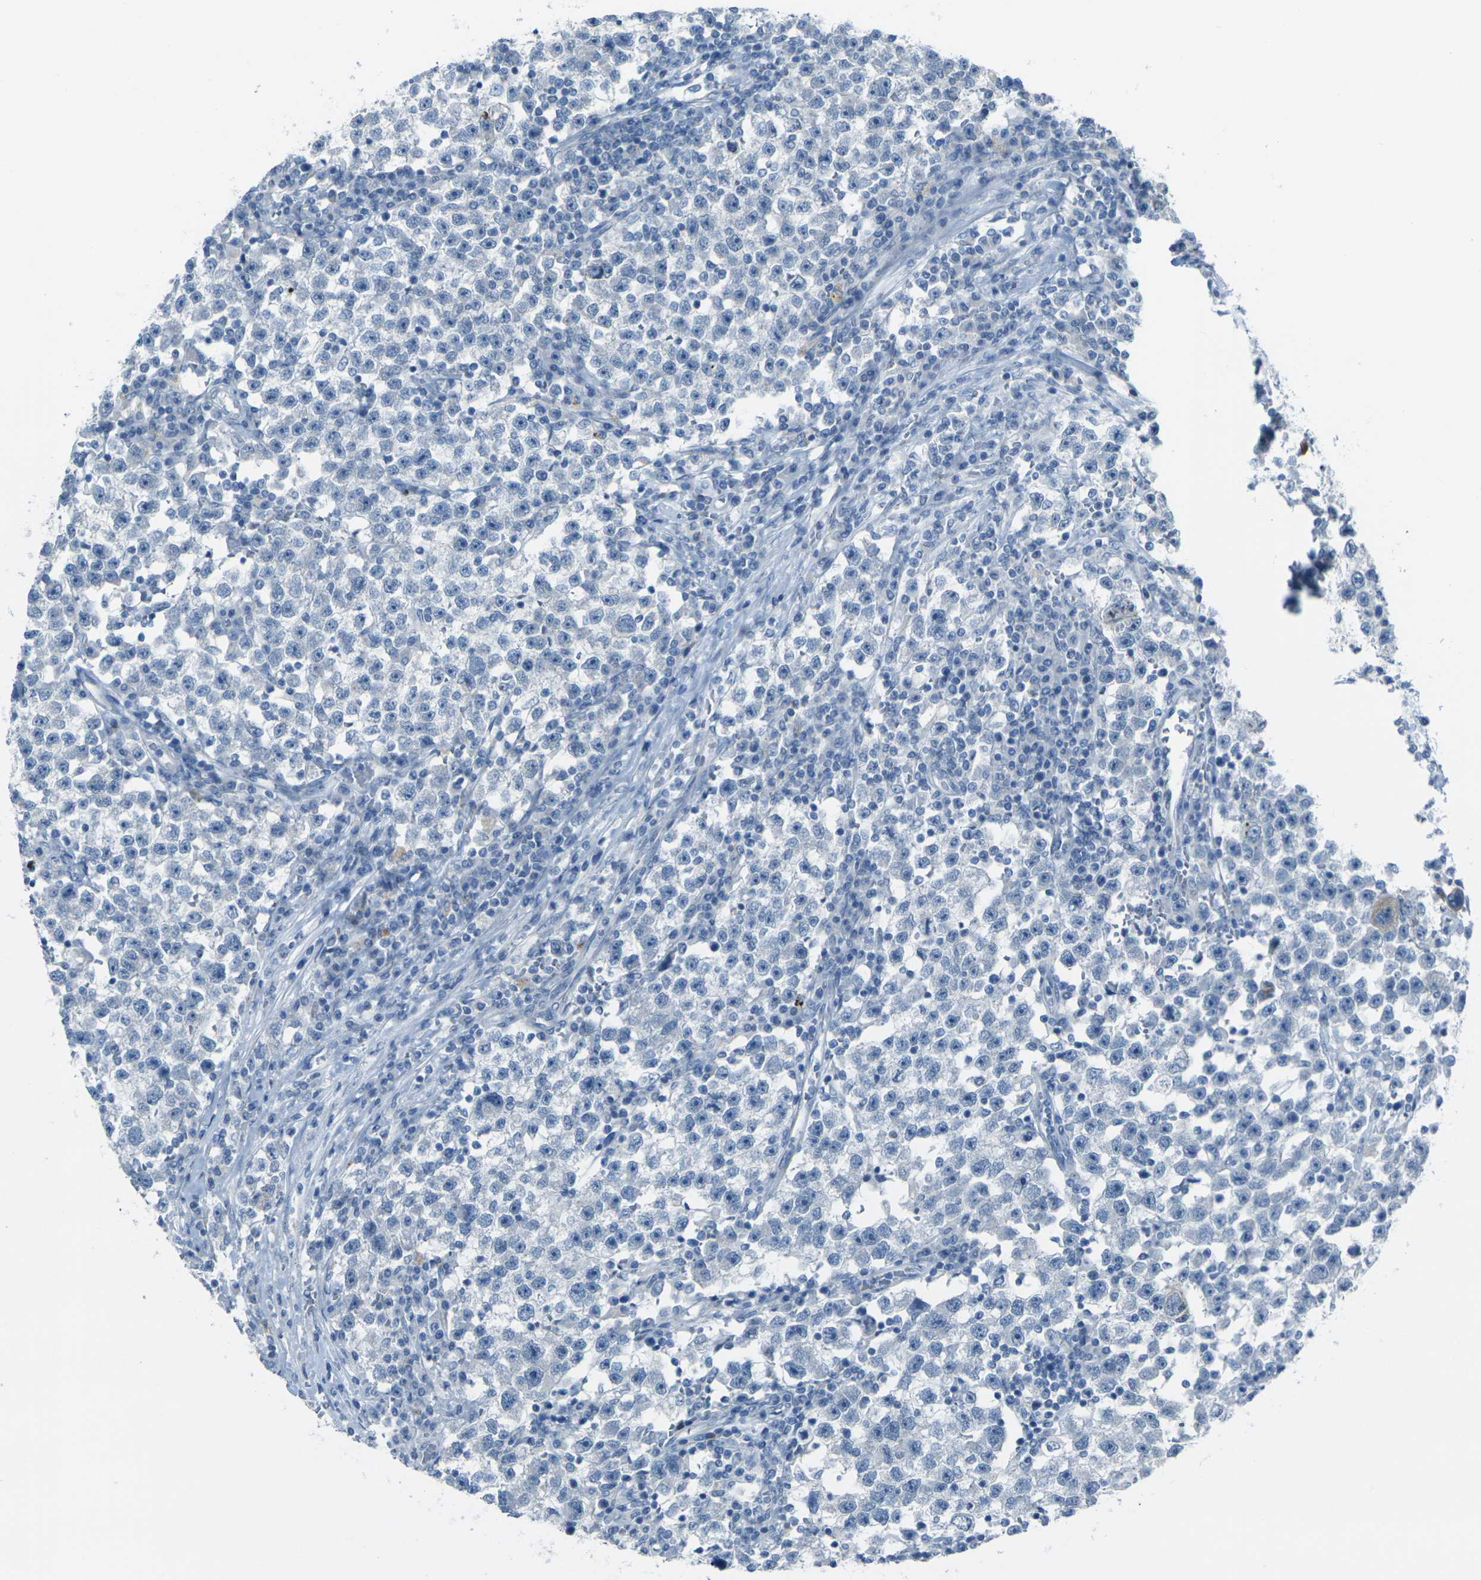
{"staining": {"intensity": "negative", "quantity": "none", "location": "none"}, "tissue": "testis cancer", "cell_type": "Tumor cells", "image_type": "cancer", "snomed": [{"axis": "morphology", "description": "Seminoma, NOS"}, {"axis": "topography", "description": "Testis"}], "caption": "High magnification brightfield microscopy of testis cancer stained with DAB (3,3'-diaminobenzidine) (brown) and counterstained with hematoxylin (blue): tumor cells show no significant staining. The staining was performed using DAB (3,3'-diaminobenzidine) to visualize the protein expression in brown, while the nuclei were stained in blue with hematoxylin (Magnification: 20x).", "gene": "ANKRD46", "patient": {"sex": "male", "age": 22}}